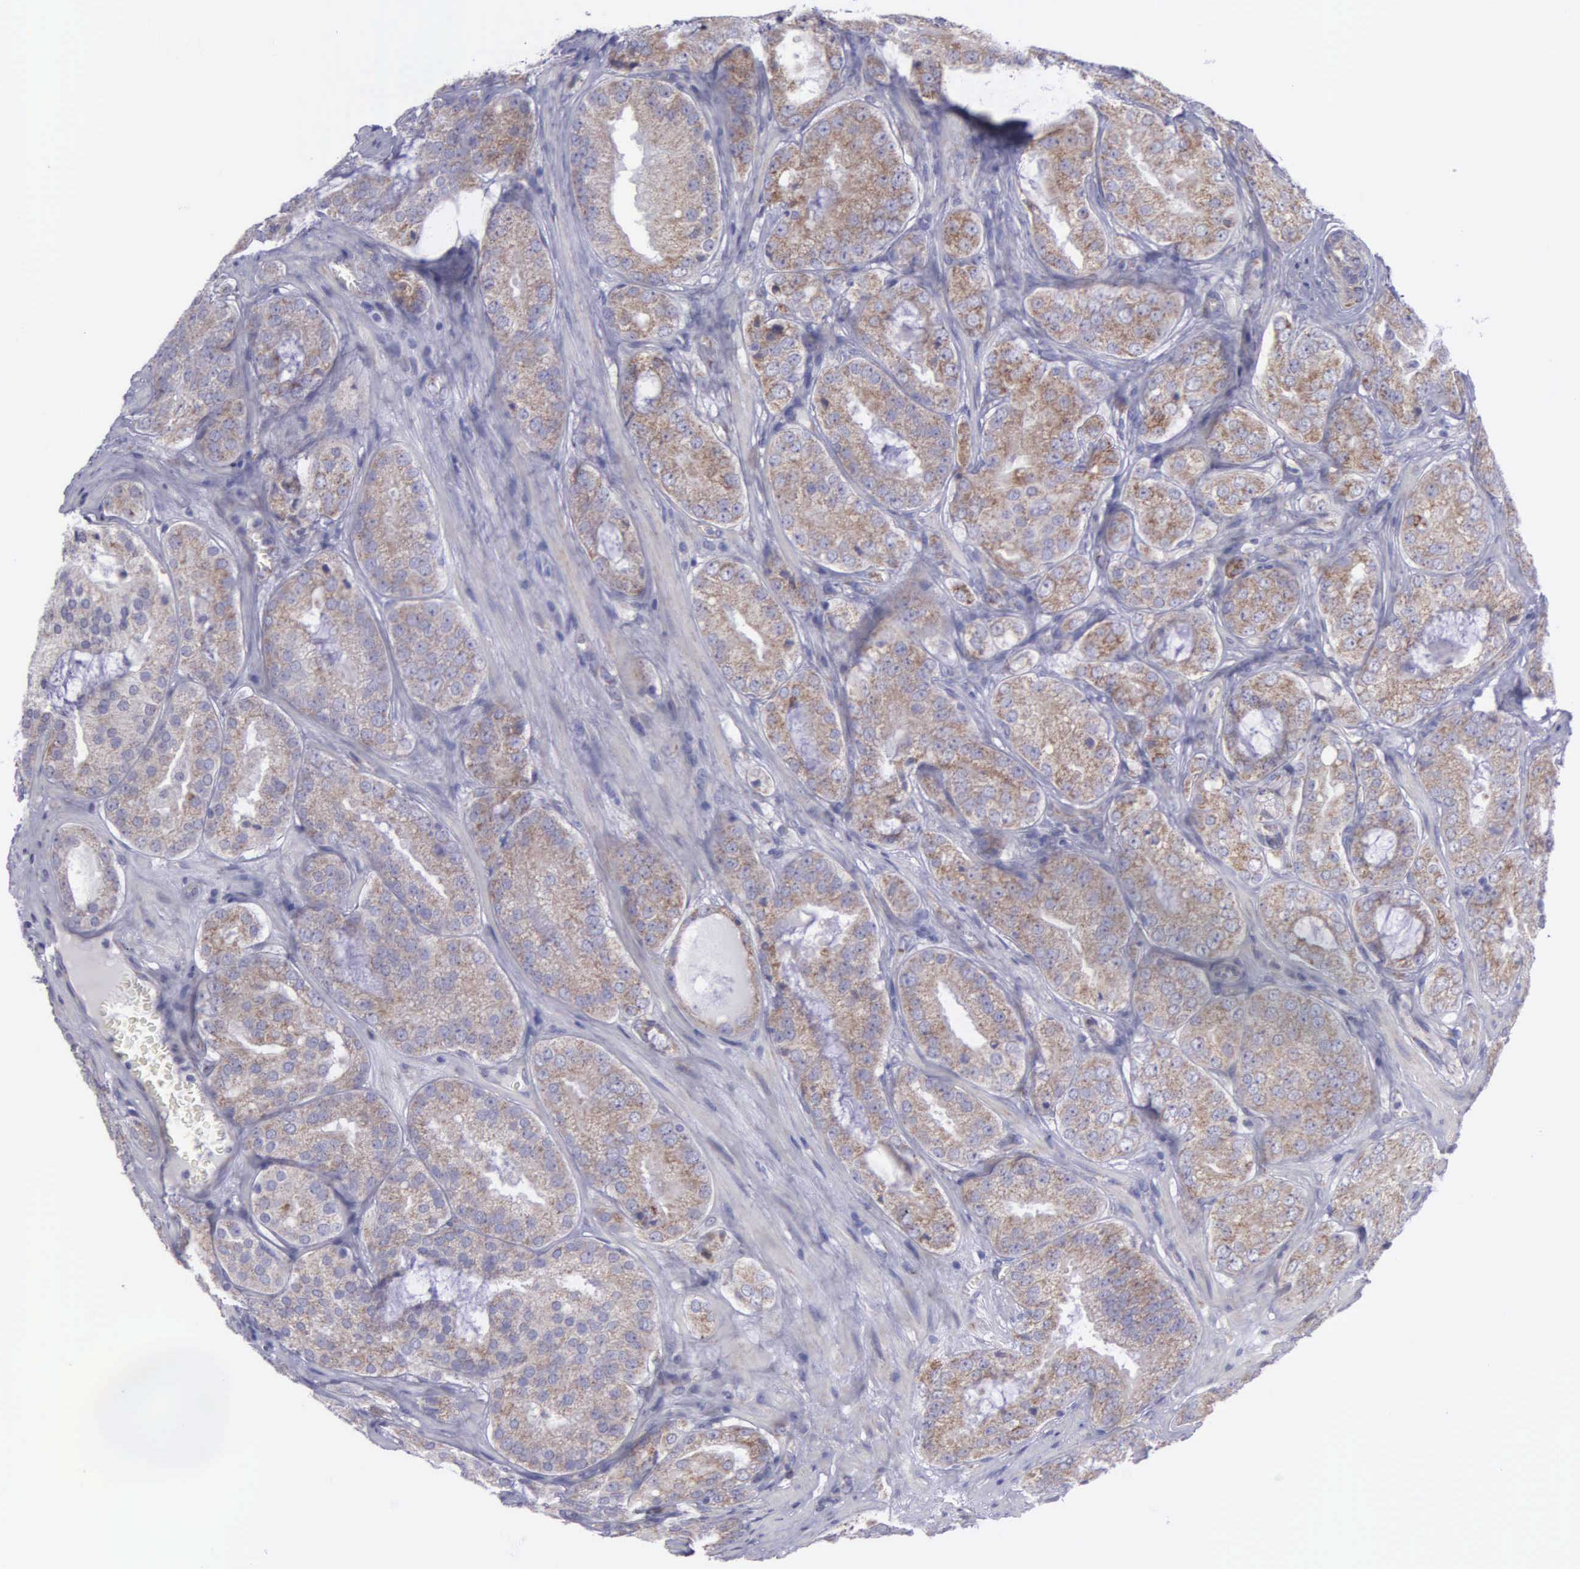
{"staining": {"intensity": "weak", "quantity": ">75%", "location": "cytoplasmic/membranous"}, "tissue": "prostate cancer", "cell_type": "Tumor cells", "image_type": "cancer", "snomed": [{"axis": "morphology", "description": "Adenocarcinoma, Medium grade"}, {"axis": "topography", "description": "Prostate"}], "caption": "A brown stain shows weak cytoplasmic/membranous expression of a protein in human prostate cancer tumor cells. (IHC, brightfield microscopy, high magnification).", "gene": "SYNJ2BP", "patient": {"sex": "male", "age": 60}}